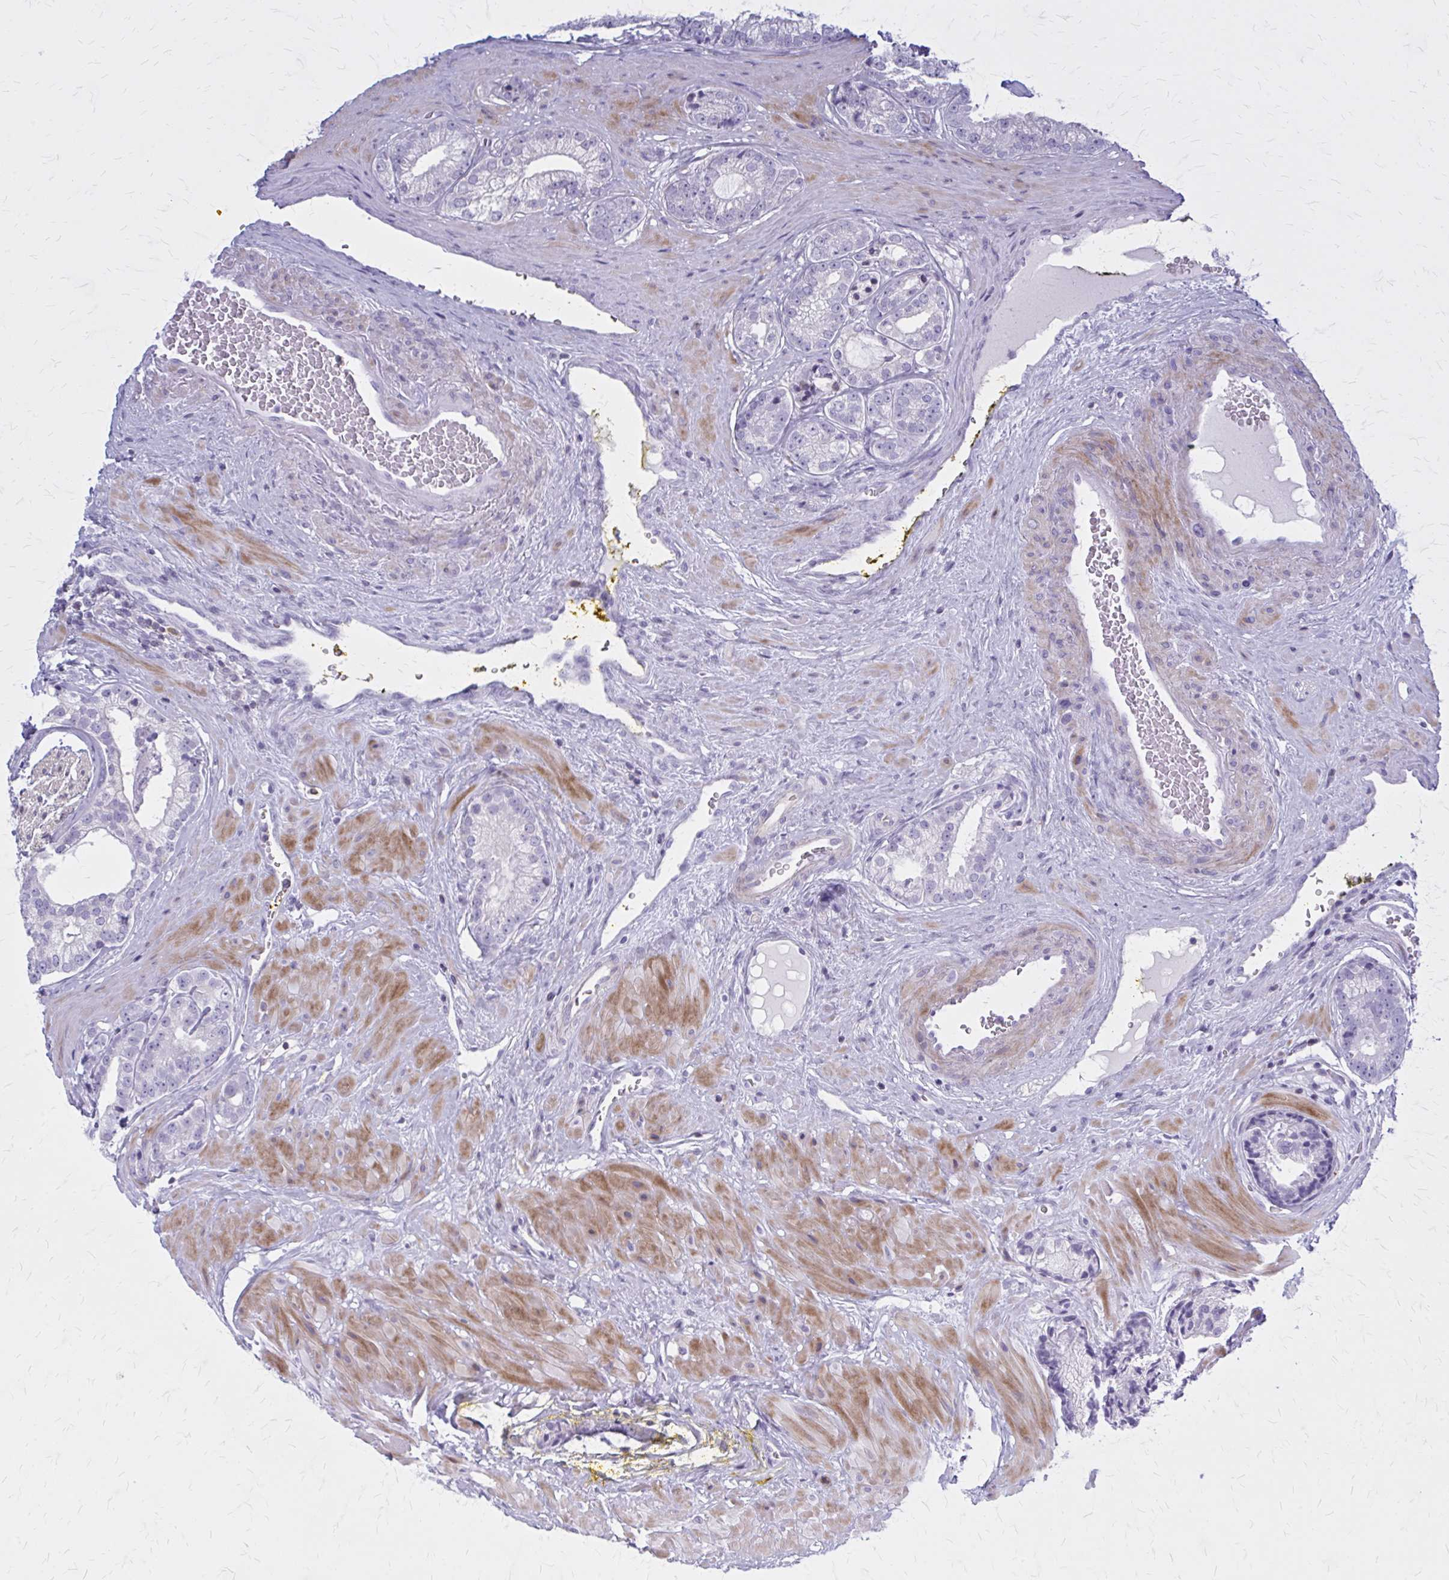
{"staining": {"intensity": "negative", "quantity": "none", "location": "none"}, "tissue": "prostate cancer", "cell_type": "Tumor cells", "image_type": "cancer", "snomed": [{"axis": "morphology", "description": "Adenocarcinoma, Low grade"}, {"axis": "topography", "description": "Prostate"}], "caption": "High magnification brightfield microscopy of low-grade adenocarcinoma (prostate) stained with DAB (brown) and counterstained with hematoxylin (blue): tumor cells show no significant expression.", "gene": "PITPNM1", "patient": {"sex": "male", "age": 61}}